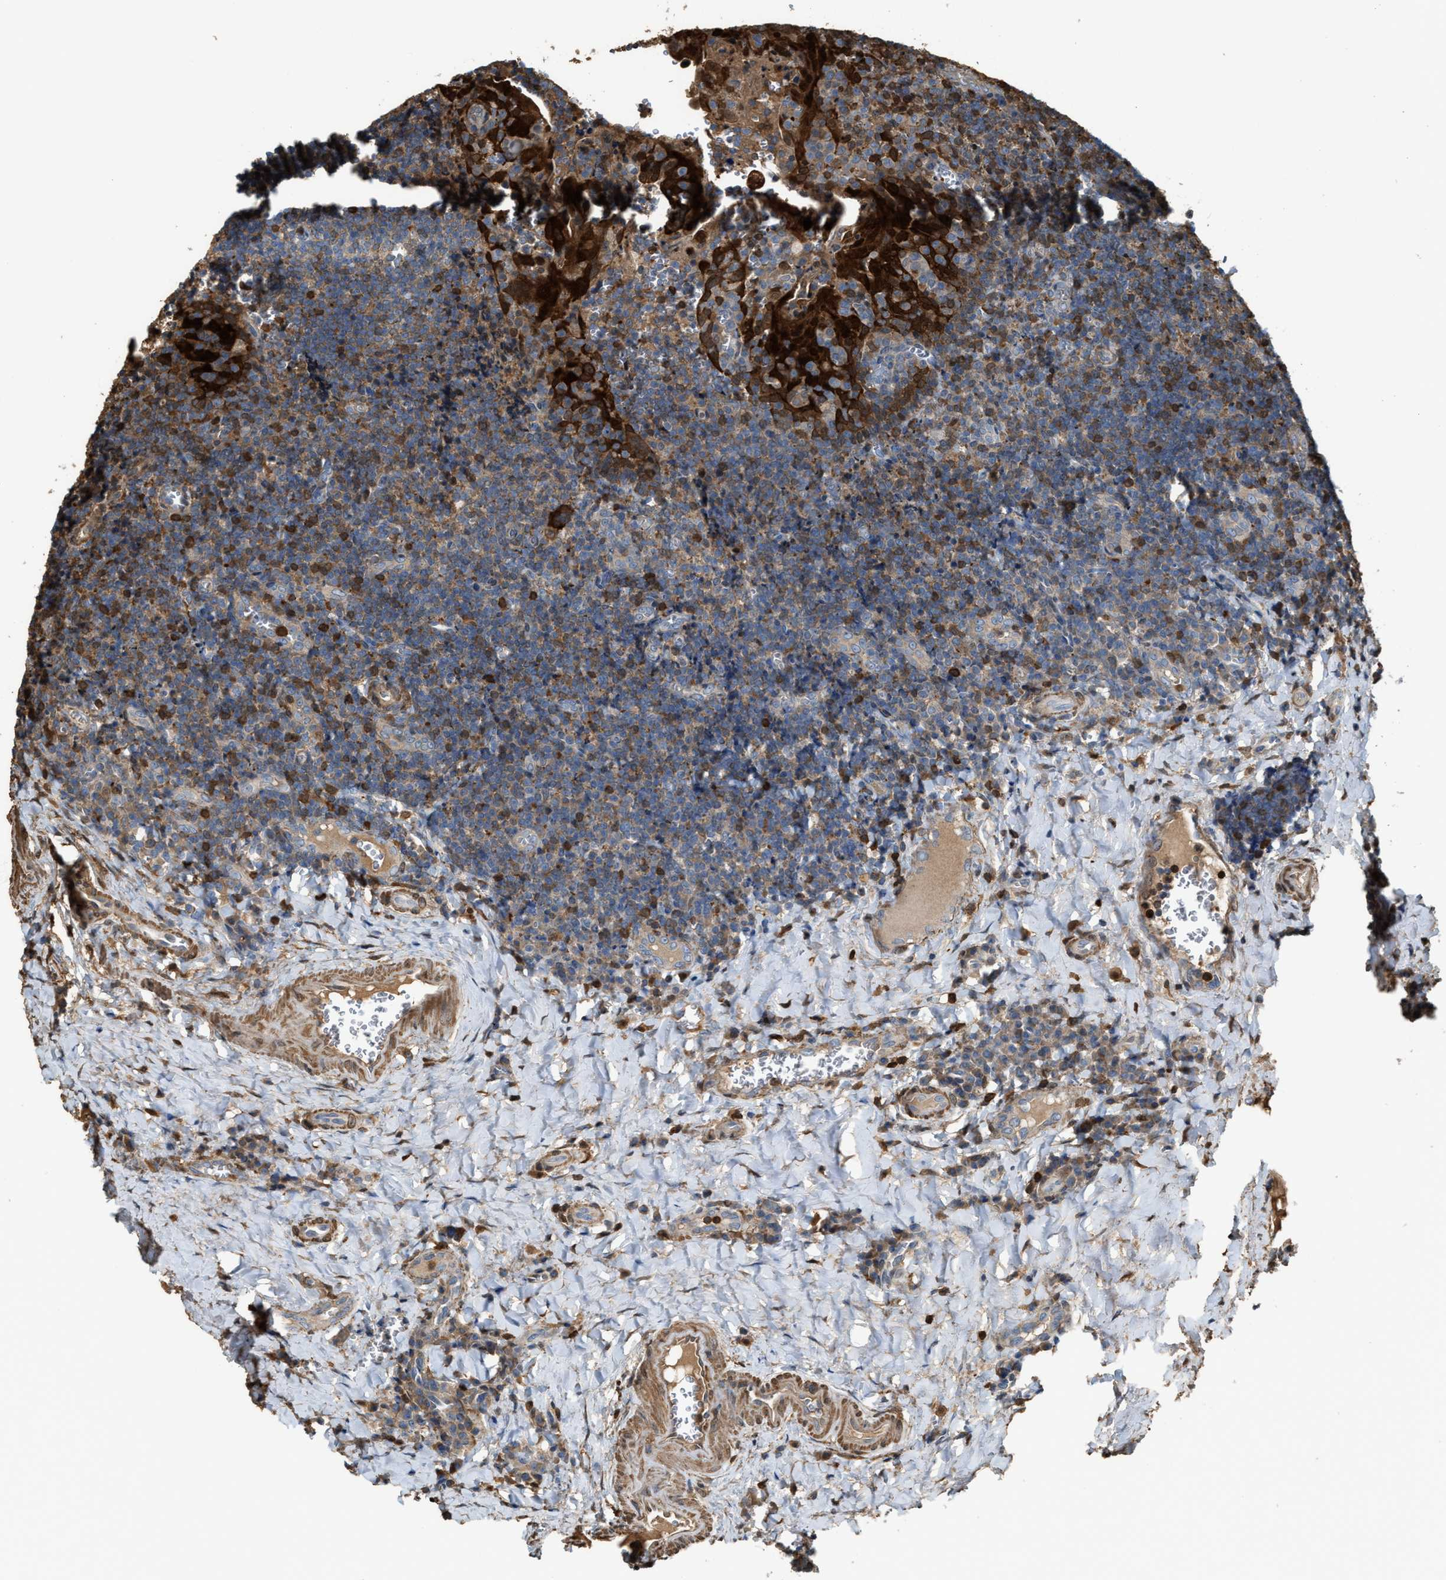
{"staining": {"intensity": "weak", "quantity": "<25%", "location": "cytoplasmic/membranous"}, "tissue": "tonsil", "cell_type": "Germinal center cells", "image_type": "normal", "snomed": [{"axis": "morphology", "description": "Normal tissue, NOS"}, {"axis": "morphology", "description": "Inflammation, NOS"}, {"axis": "topography", "description": "Tonsil"}], "caption": "Germinal center cells show no significant staining in benign tonsil. (DAB immunohistochemistry (IHC), high magnification).", "gene": "SERPINB5", "patient": {"sex": "female", "age": 31}}